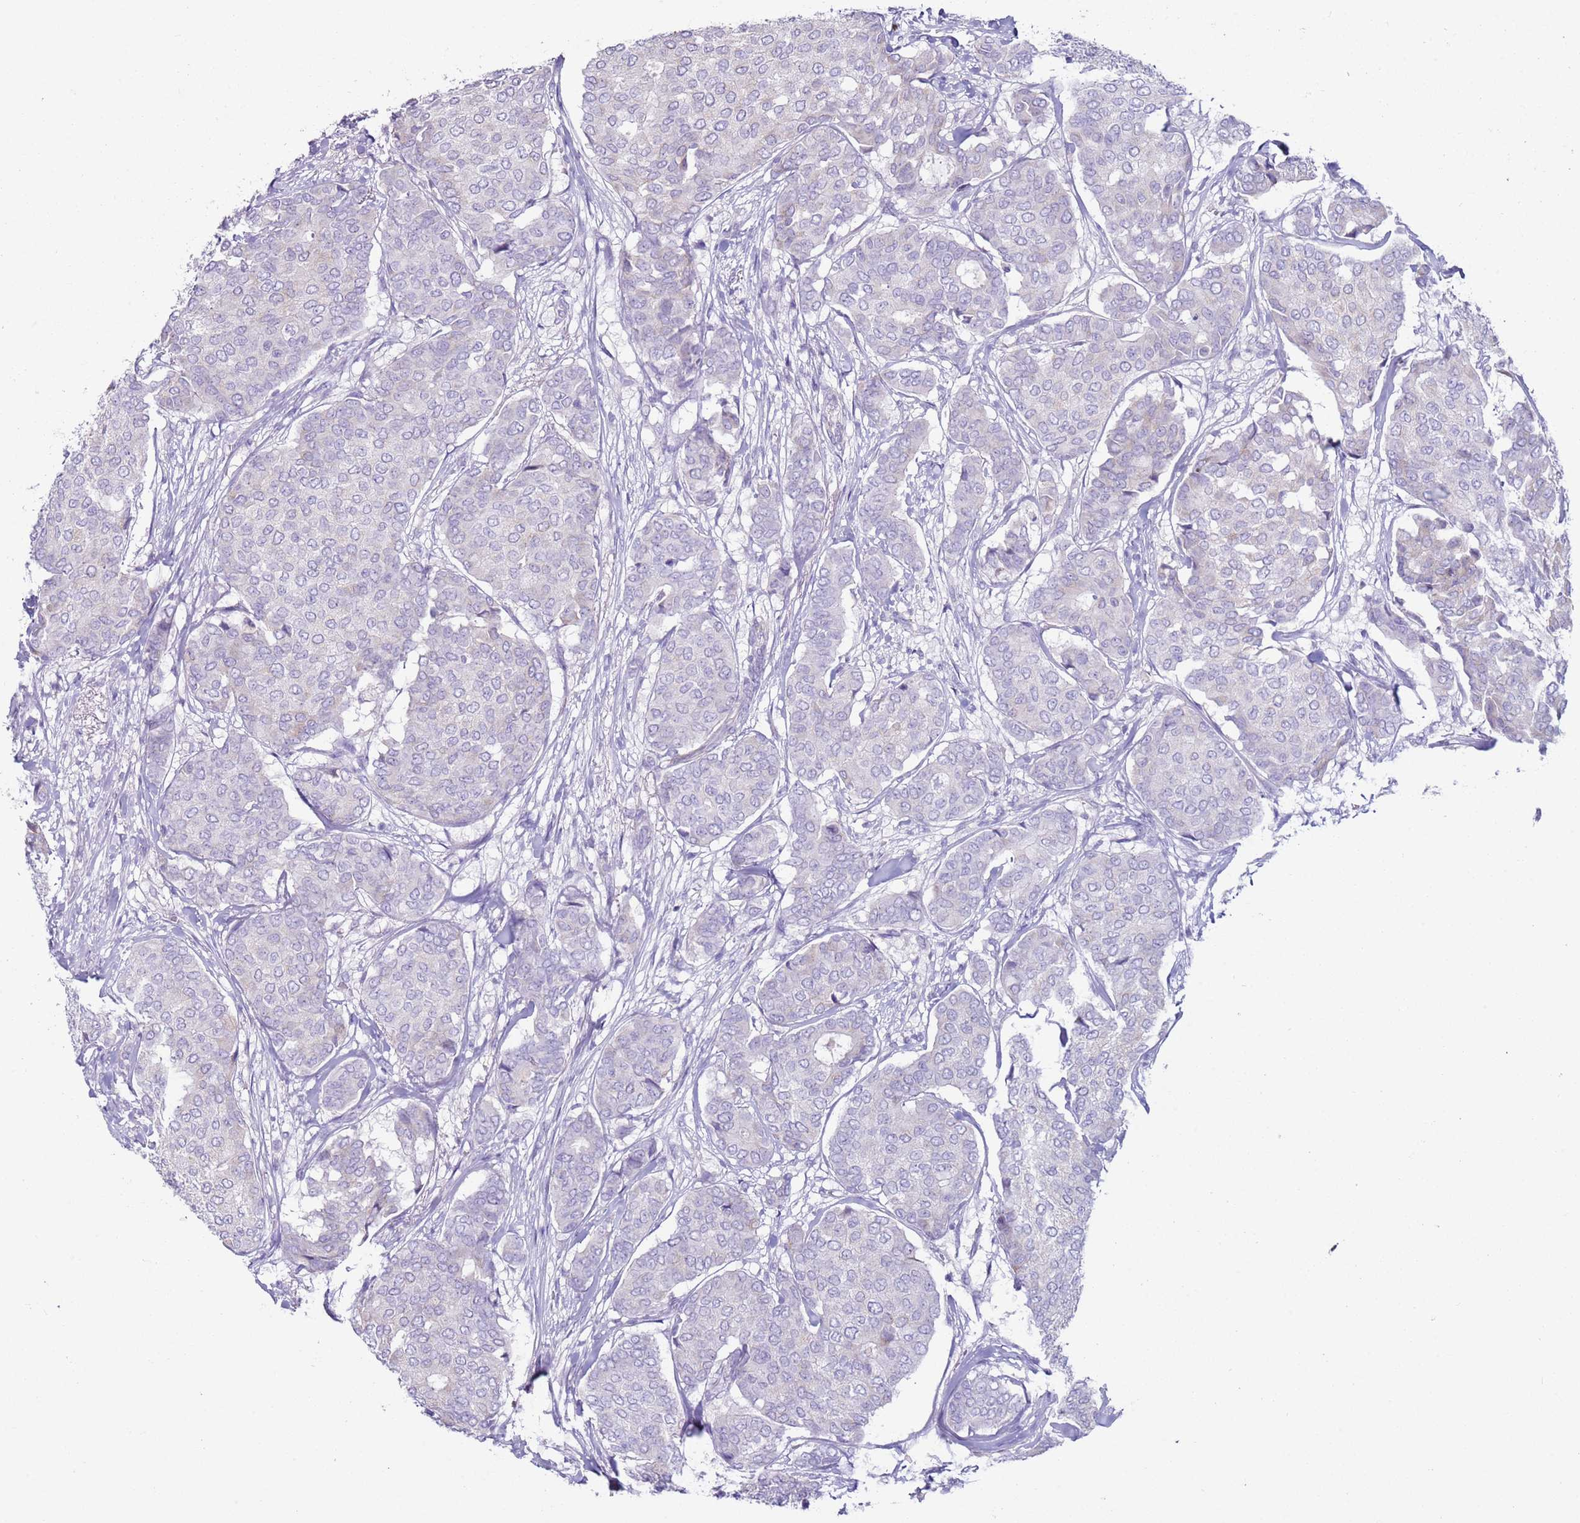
{"staining": {"intensity": "negative", "quantity": "none", "location": "none"}, "tissue": "breast cancer", "cell_type": "Tumor cells", "image_type": "cancer", "snomed": [{"axis": "morphology", "description": "Duct carcinoma"}, {"axis": "topography", "description": "Breast"}], "caption": "Immunohistochemistry (IHC) image of breast infiltrating ductal carcinoma stained for a protein (brown), which demonstrates no positivity in tumor cells.", "gene": "NPAP1", "patient": {"sex": "female", "age": 75}}